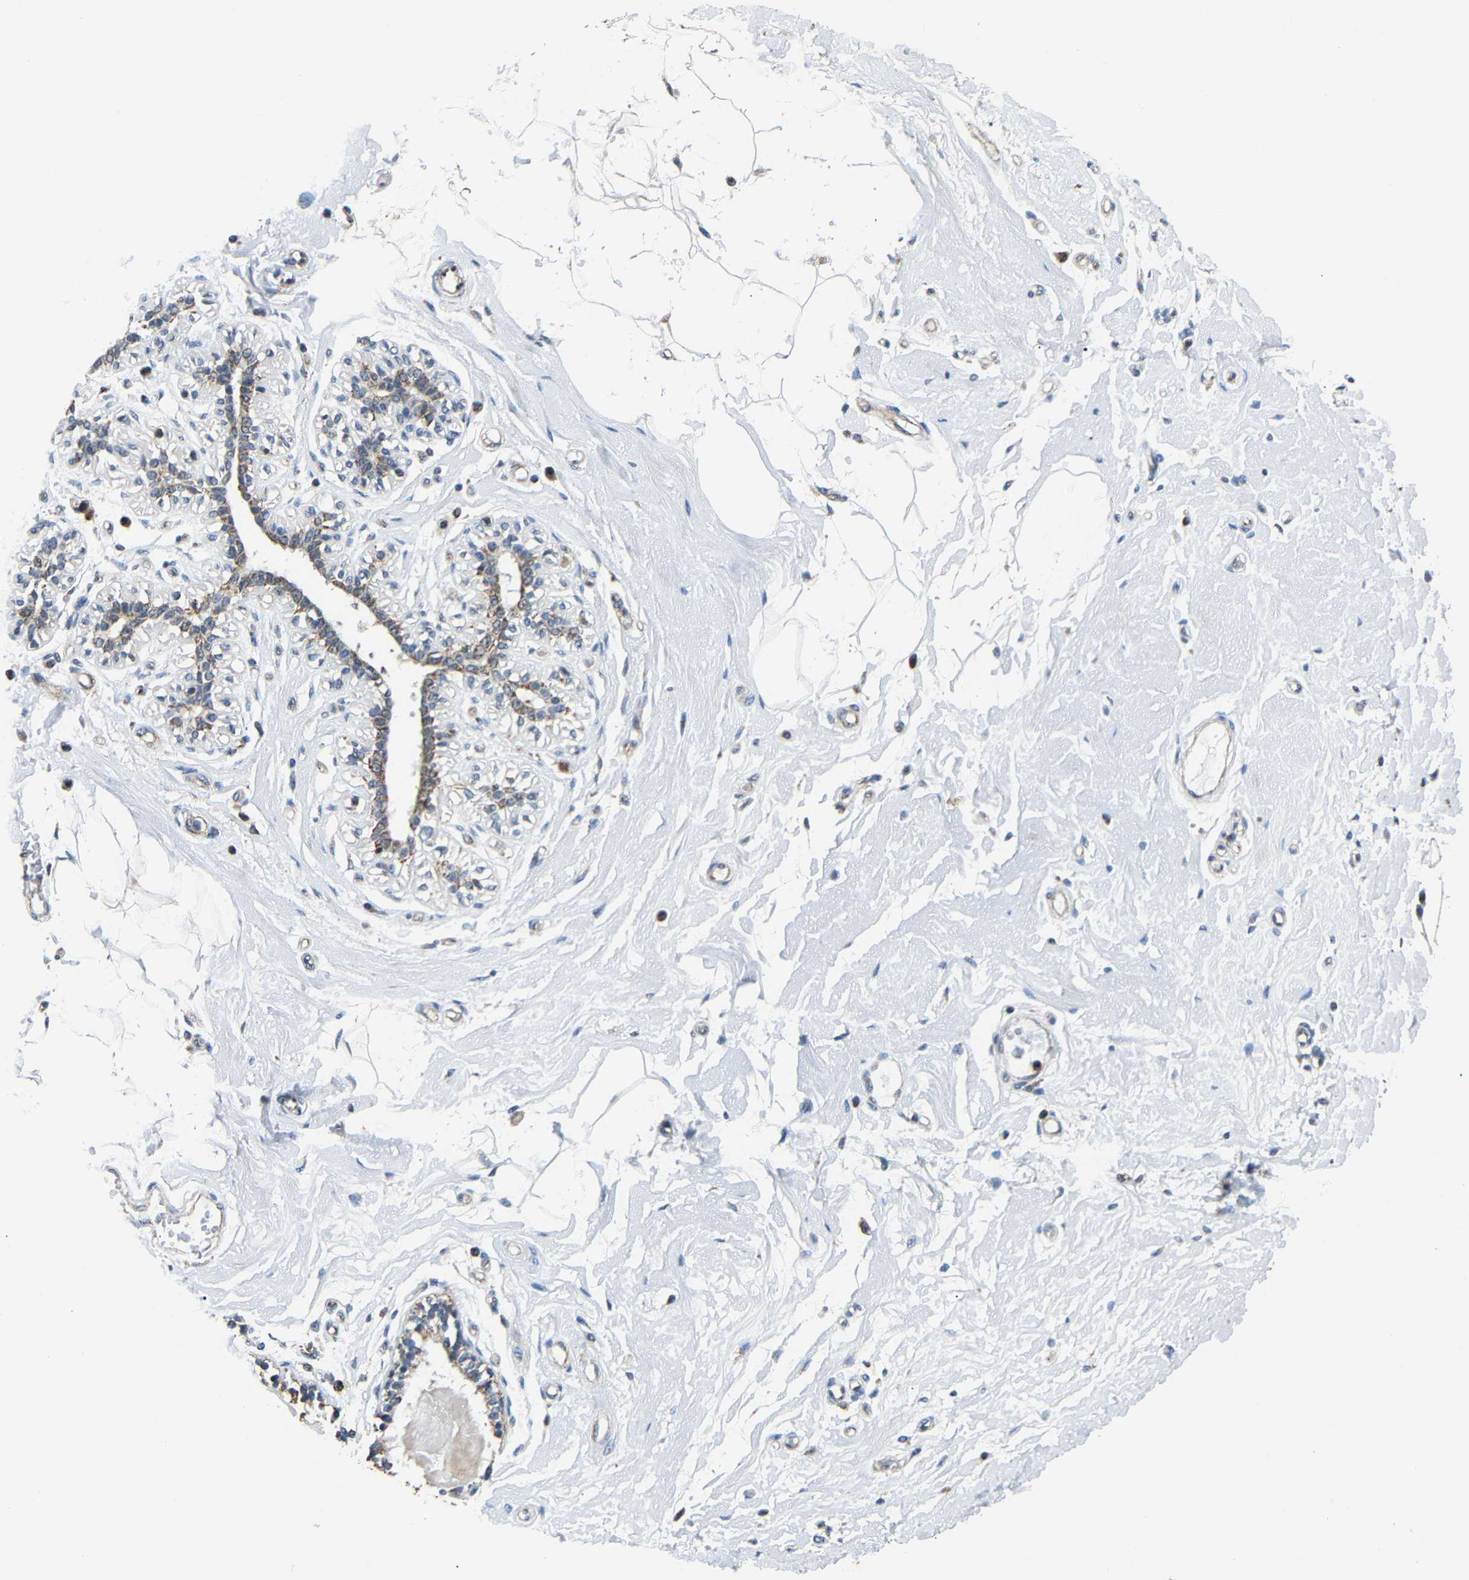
{"staining": {"intensity": "negative", "quantity": "none", "location": "none"}, "tissue": "breast", "cell_type": "Adipocytes", "image_type": "normal", "snomed": [{"axis": "morphology", "description": "Normal tissue, NOS"}, {"axis": "morphology", "description": "Lobular carcinoma"}, {"axis": "topography", "description": "Breast"}], "caption": "Adipocytes are negative for protein expression in unremarkable human breast. Brightfield microscopy of IHC stained with DAB (3,3'-diaminobenzidine) (brown) and hematoxylin (blue), captured at high magnification.", "gene": "GIMAP7", "patient": {"sex": "female", "age": 59}}